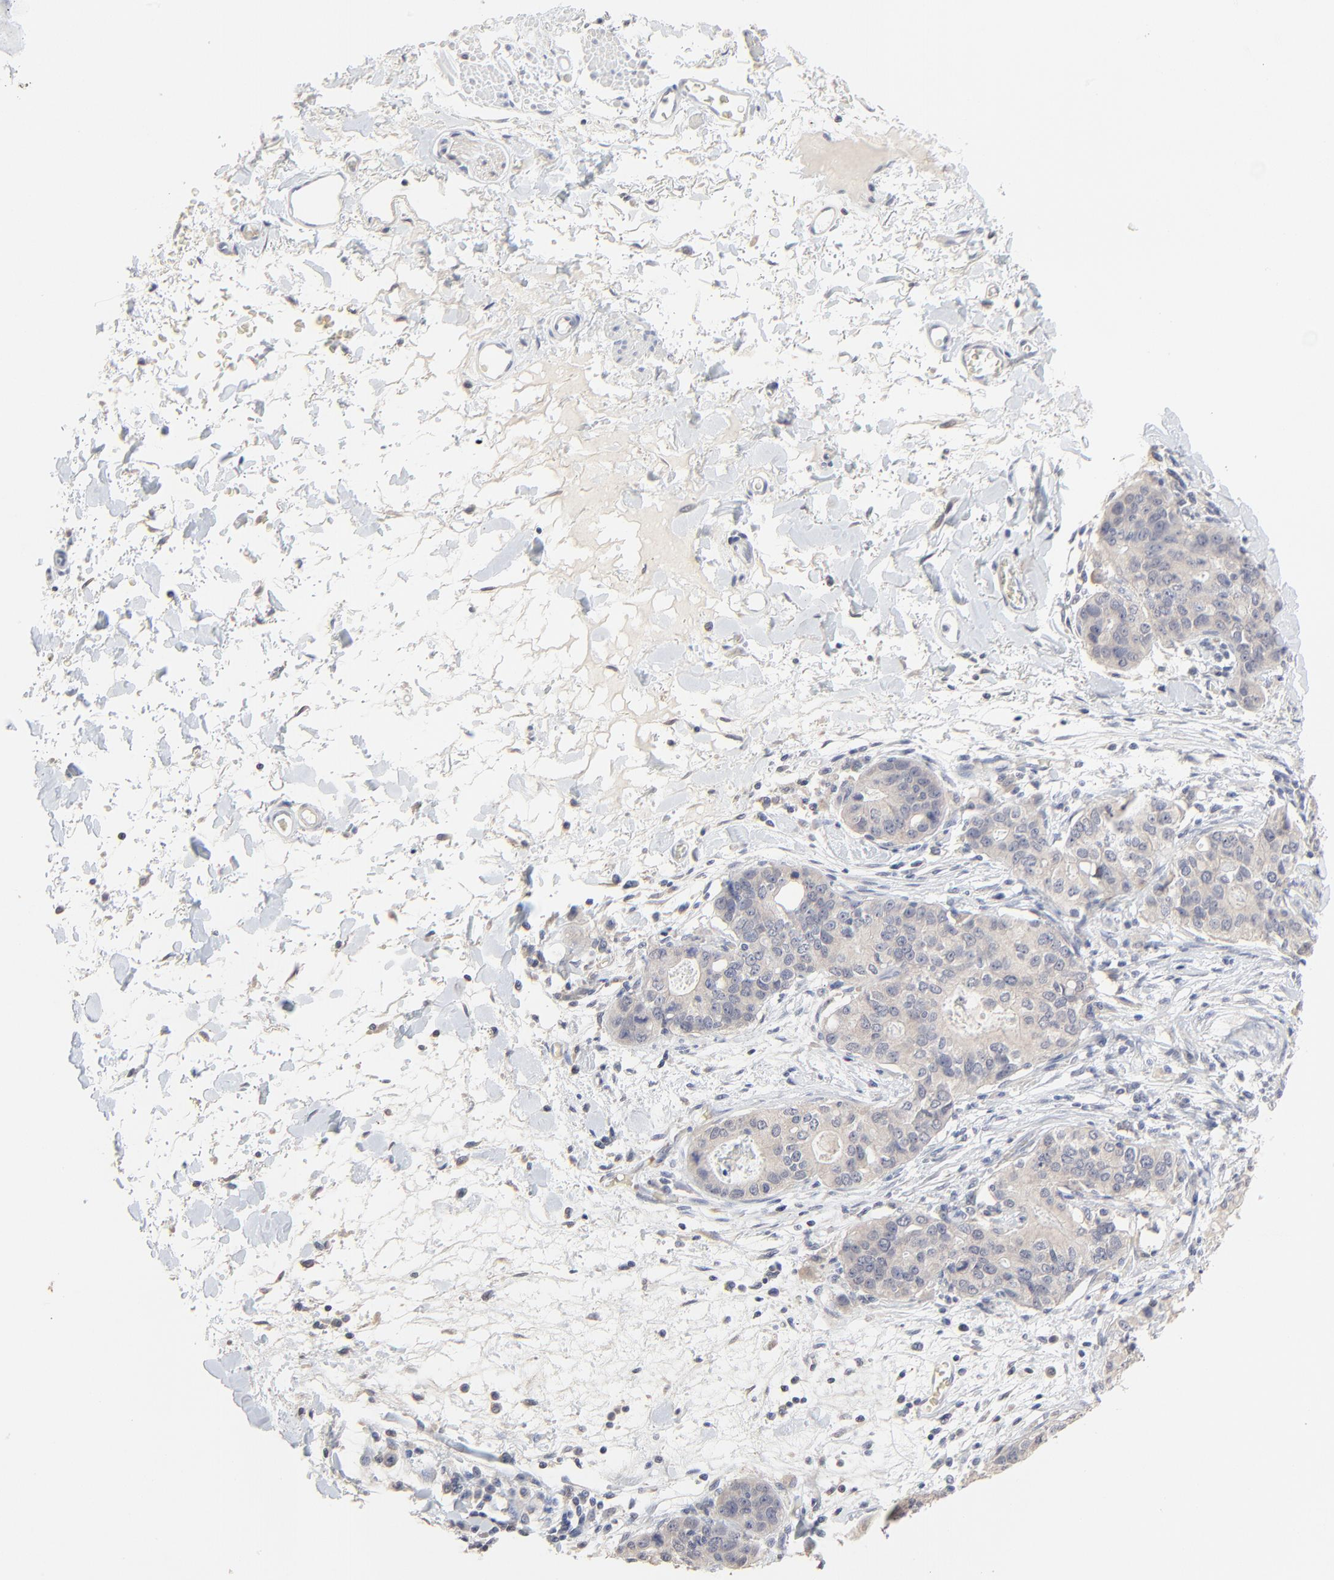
{"staining": {"intensity": "weak", "quantity": ">75%", "location": "cytoplasmic/membranous"}, "tissue": "stomach cancer", "cell_type": "Tumor cells", "image_type": "cancer", "snomed": [{"axis": "morphology", "description": "Adenocarcinoma, NOS"}, {"axis": "topography", "description": "Esophagus"}, {"axis": "topography", "description": "Stomach"}], "caption": "Weak cytoplasmic/membranous positivity for a protein is present in approximately >75% of tumor cells of stomach adenocarcinoma using IHC.", "gene": "FANCB", "patient": {"sex": "male", "age": 74}}